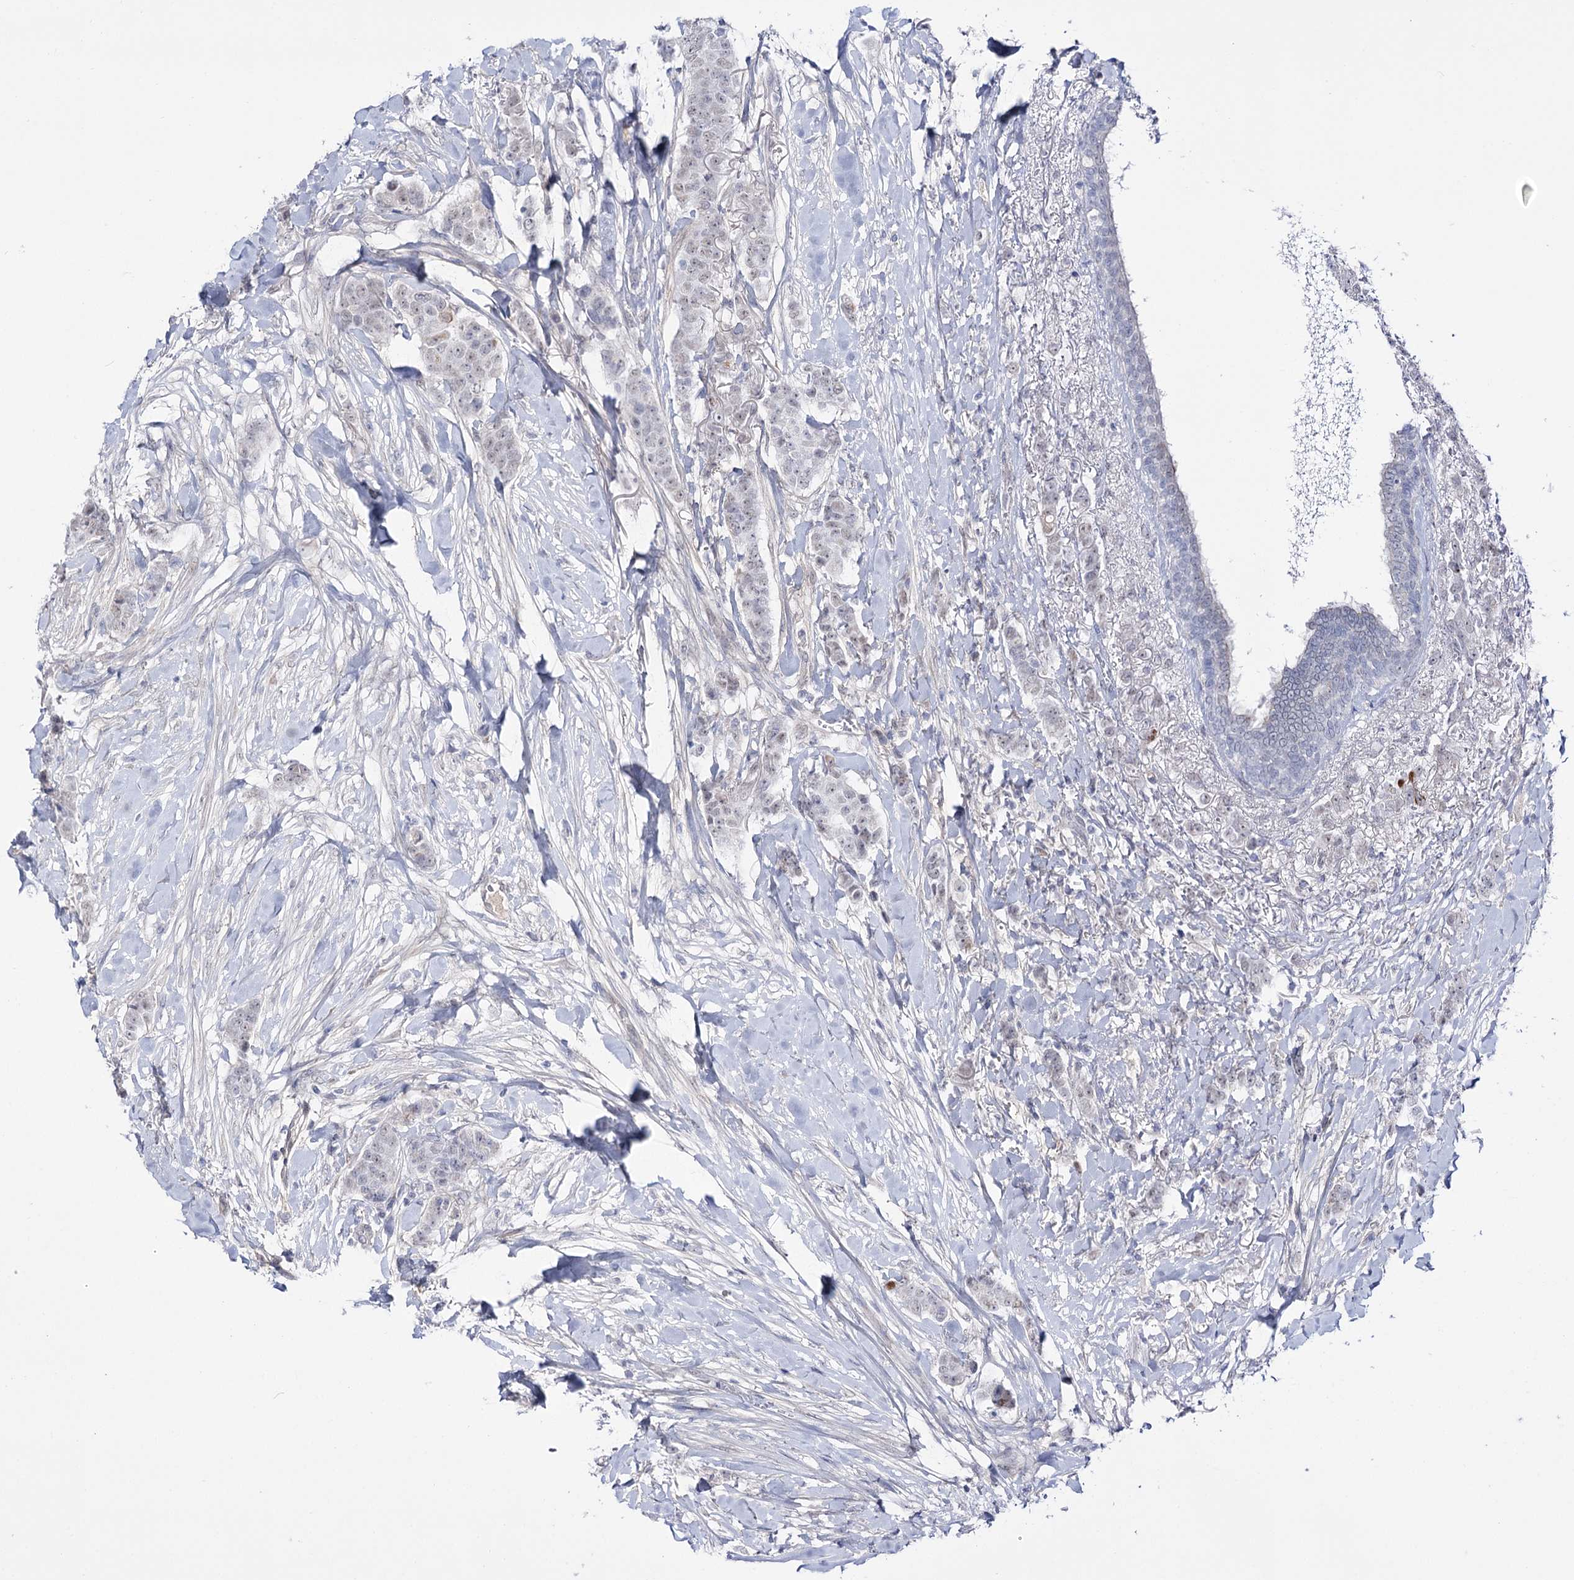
{"staining": {"intensity": "negative", "quantity": "none", "location": "none"}, "tissue": "breast cancer", "cell_type": "Tumor cells", "image_type": "cancer", "snomed": [{"axis": "morphology", "description": "Duct carcinoma"}, {"axis": "topography", "description": "Breast"}], "caption": "High magnification brightfield microscopy of breast invasive ductal carcinoma stained with DAB (brown) and counterstained with hematoxylin (blue): tumor cells show no significant staining. (DAB IHC with hematoxylin counter stain).", "gene": "RBM15B", "patient": {"sex": "female", "age": 40}}